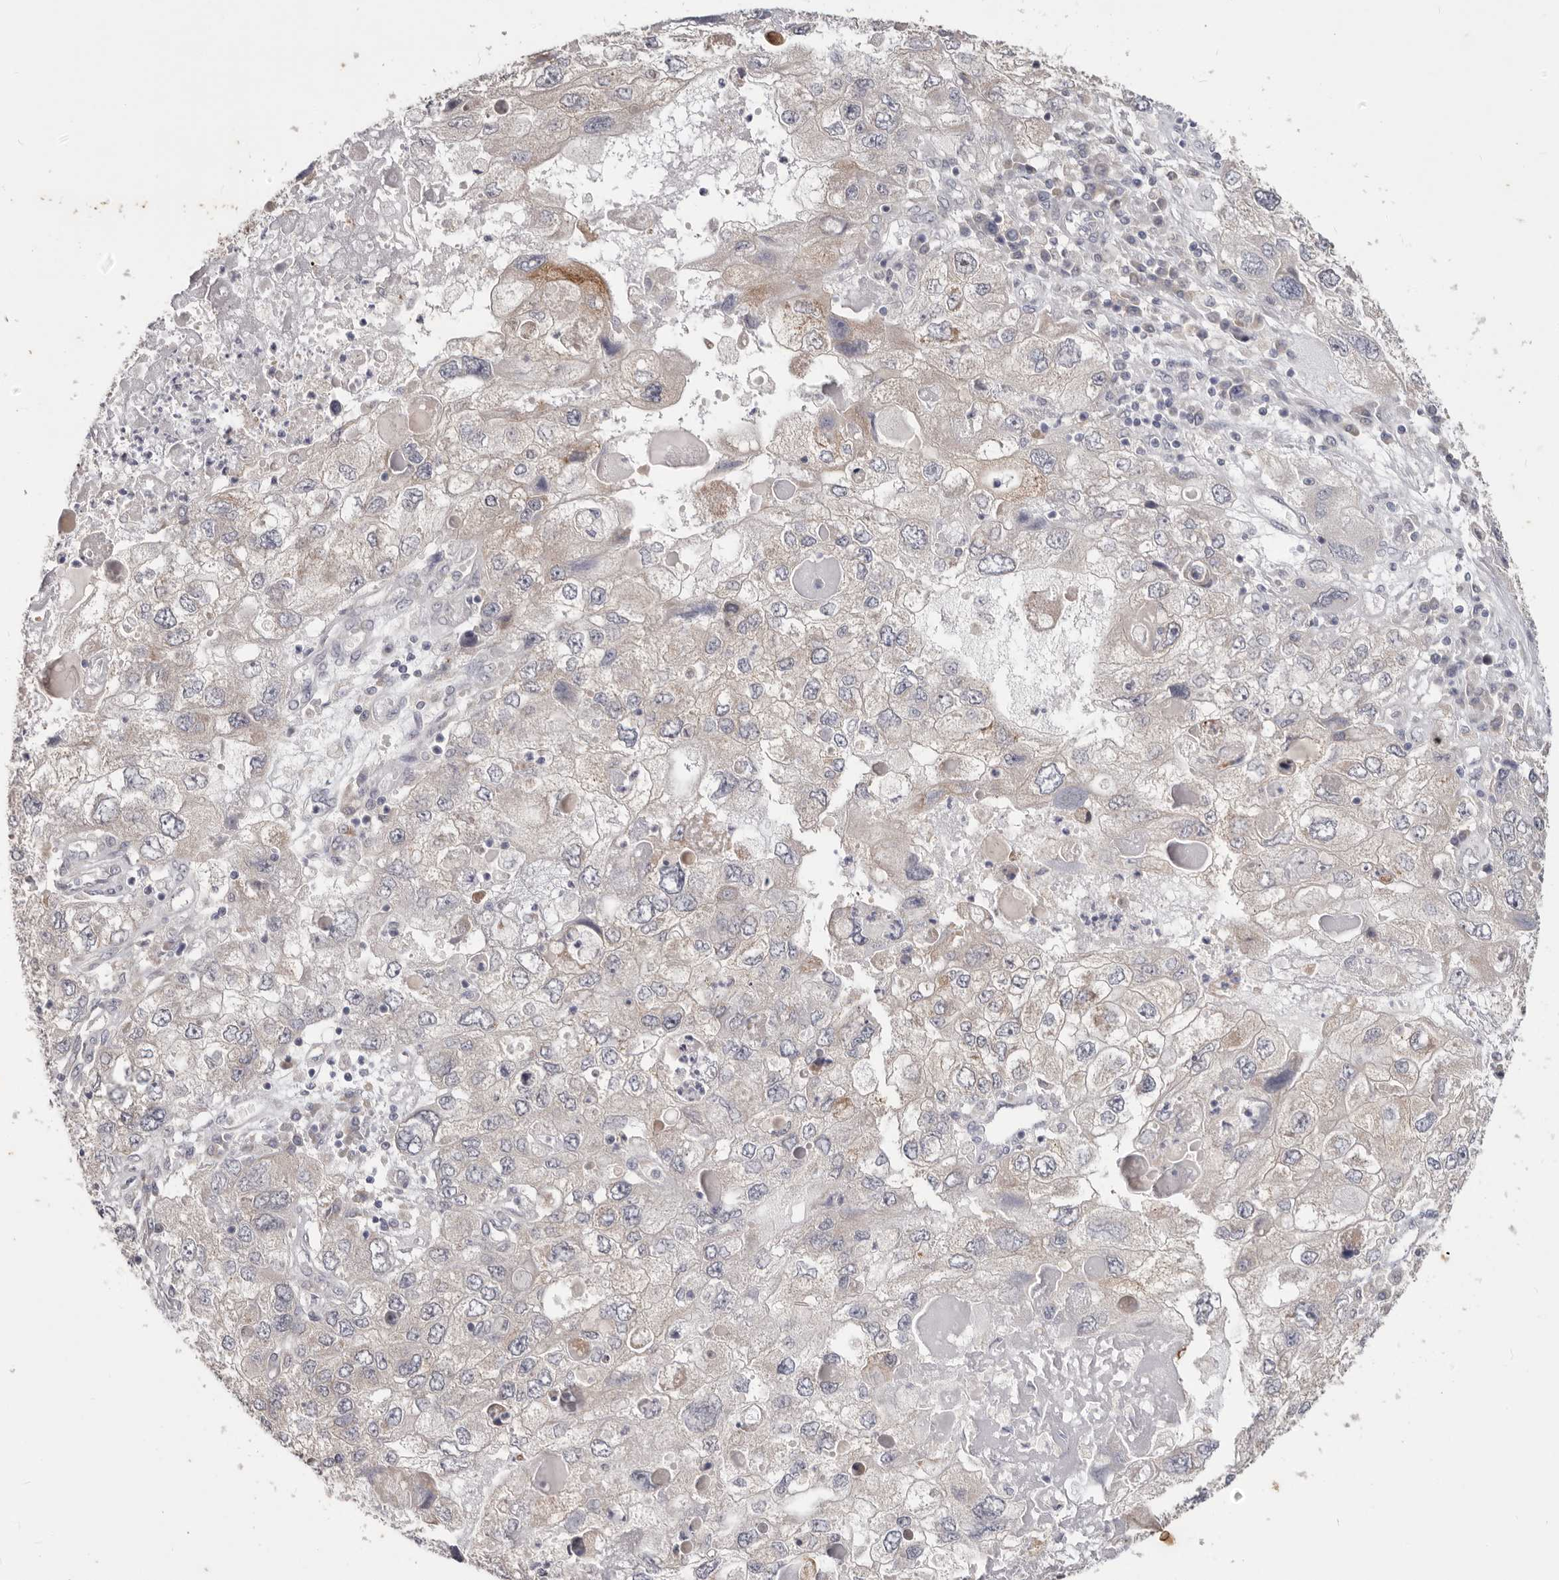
{"staining": {"intensity": "weak", "quantity": "<25%", "location": "cytoplasmic/membranous"}, "tissue": "endometrial cancer", "cell_type": "Tumor cells", "image_type": "cancer", "snomed": [{"axis": "morphology", "description": "Adenocarcinoma, NOS"}, {"axis": "topography", "description": "Endometrium"}], "caption": "Immunohistochemistry (IHC) photomicrograph of neoplastic tissue: human endometrial cancer (adenocarcinoma) stained with DAB reveals no significant protein positivity in tumor cells.", "gene": "WDR77", "patient": {"sex": "female", "age": 49}}